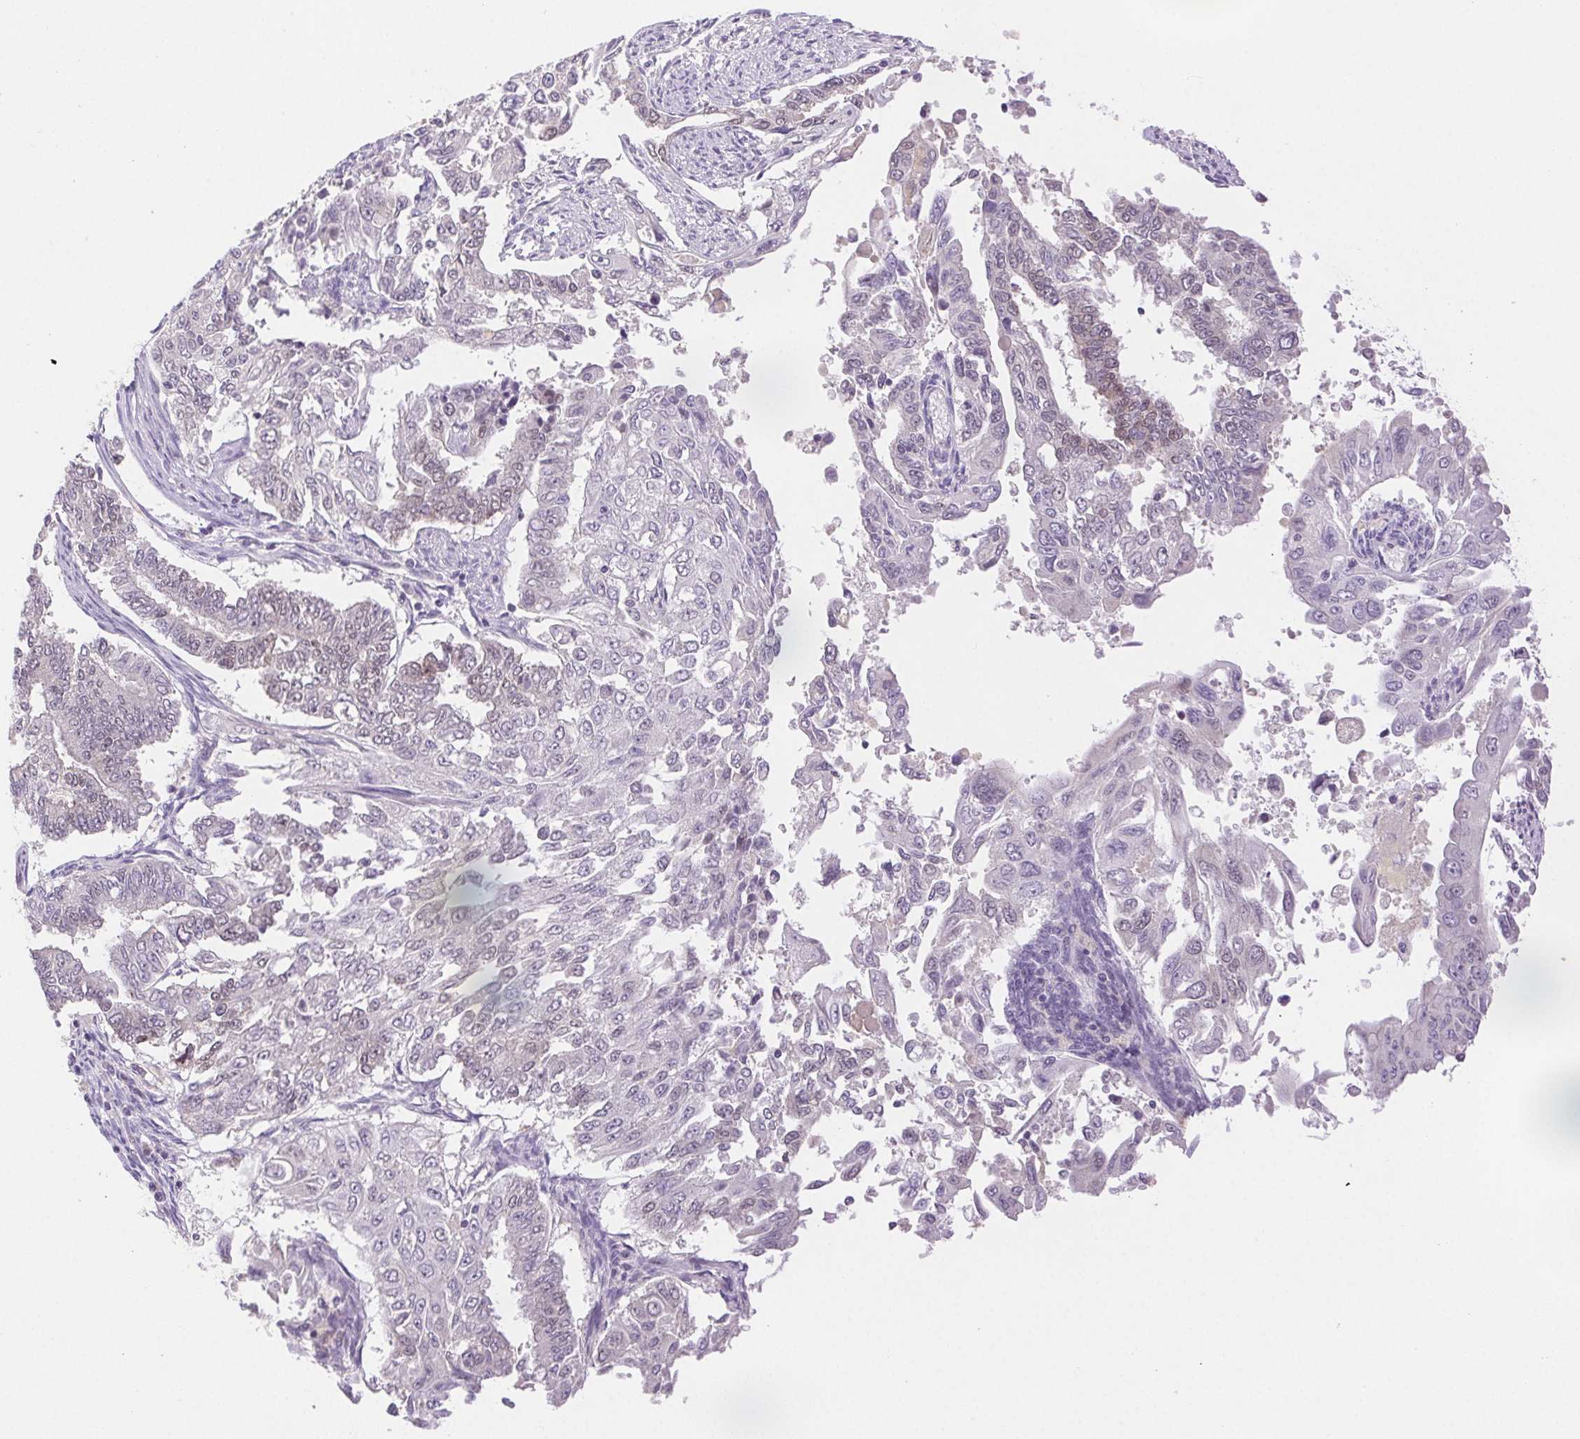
{"staining": {"intensity": "negative", "quantity": "none", "location": "none"}, "tissue": "endometrial cancer", "cell_type": "Tumor cells", "image_type": "cancer", "snomed": [{"axis": "morphology", "description": "Adenocarcinoma, NOS"}, {"axis": "topography", "description": "Uterus"}], "caption": "Tumor cells show no significant protein expression in endometrial cancer (adenocarcinoma).", "gene": "H2AZ2", "patient": {"sex": "female", "age": 59}}